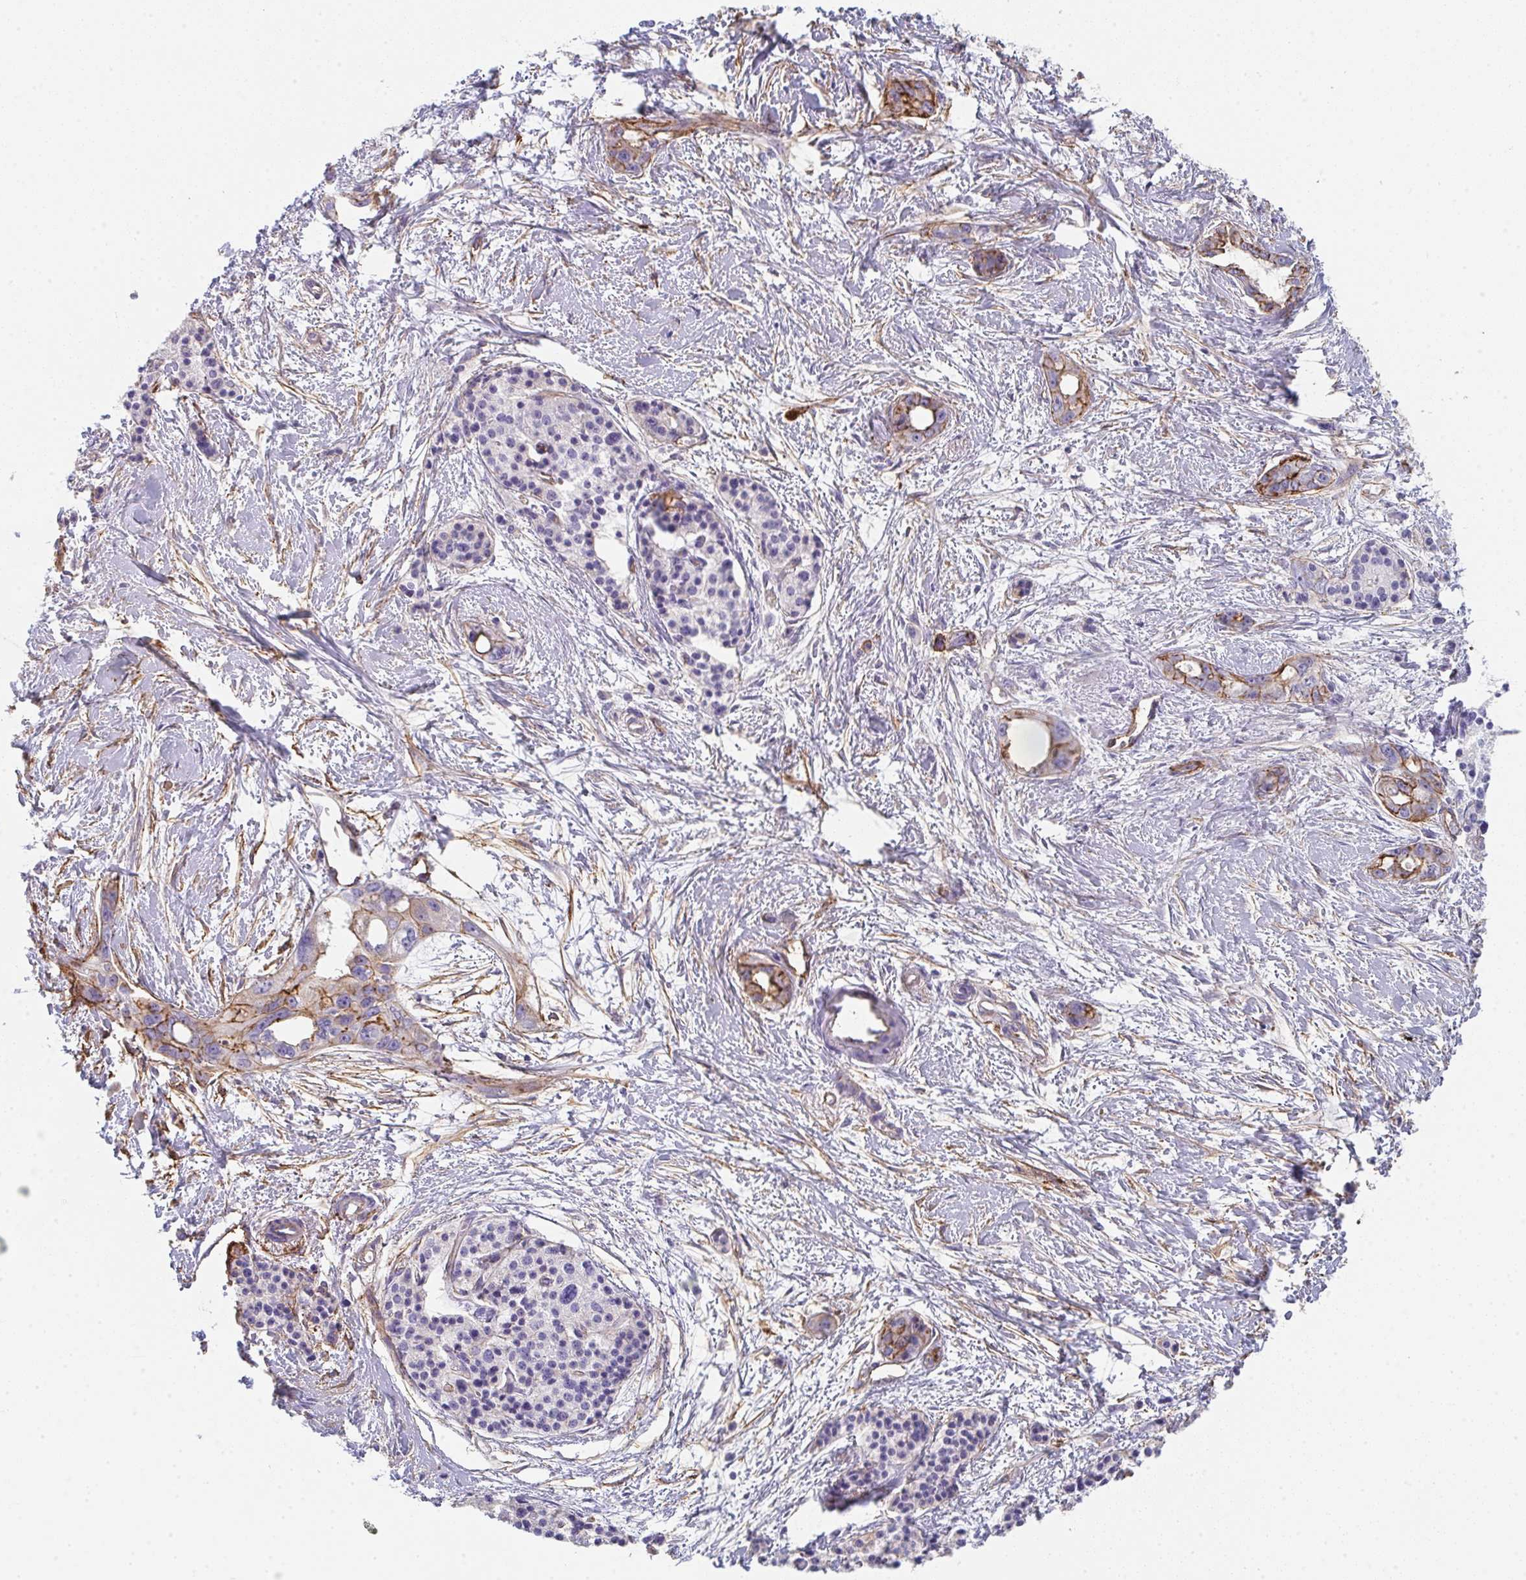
{"staining": {"intensity": "moderate", "quantity": "25%-75%", "location": "cytoplasmic/membranous"}, "tissue": "pancreatic cancer", "cell_type": "Tumor cells", "image_type": "cancer", "snomed": [{"axis": "morphology", "description": "Adenocarcinoma, NOS"}, {"axis": "topography", "description": "Pancreas"}], "caption": "Pancreatic adenocarcinoma stained for a protein (brown) reveals moderate cytoplasmic/membranous positive positivity in about 25%-75% of tumor cells.", "gene": "DBN1", "patient": {"sex": "female", "age": 50}}